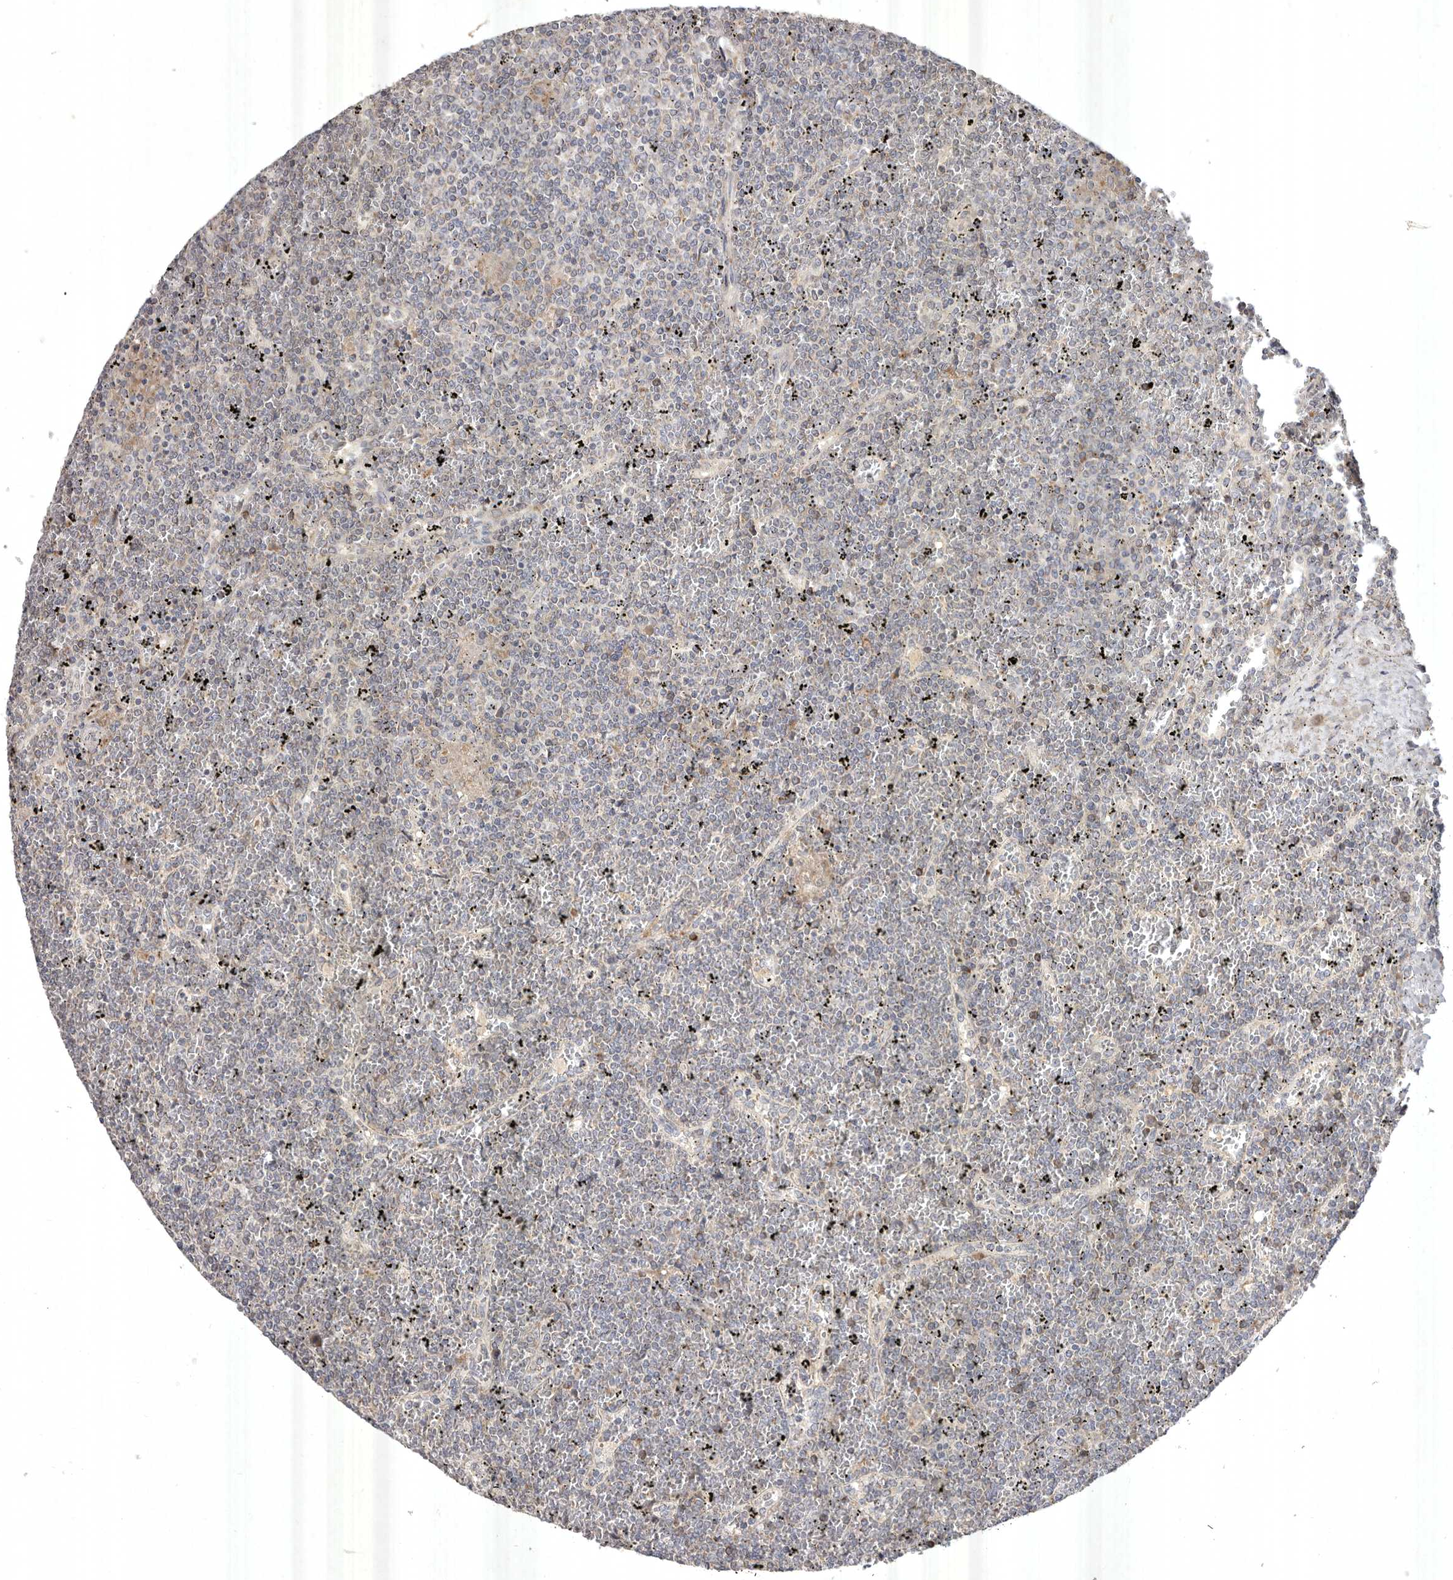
{"staining": {"intensity": "negative", "quantity": "none", "location": "none"}, "tissue": "lymphoma", "cell_type": "Tumor cells", "image_type": "cancer", "snomed": [{"axis": "morphology", "description": "Malignant lymphoma, non-Hodgkin's type, Low grade"}, {"axis": "topography", "description": "Spleen"}], "caption": "High magnification brightfield microscopy of malignant lymphoma, non-Hodgkin's type (low-grade) stained with DAB (brown) and counterstained with hematoxylin (blue): tumor cells show no significant positivity.", "gene": "USP24", "patient": {"sex": "female", "age": 19}}